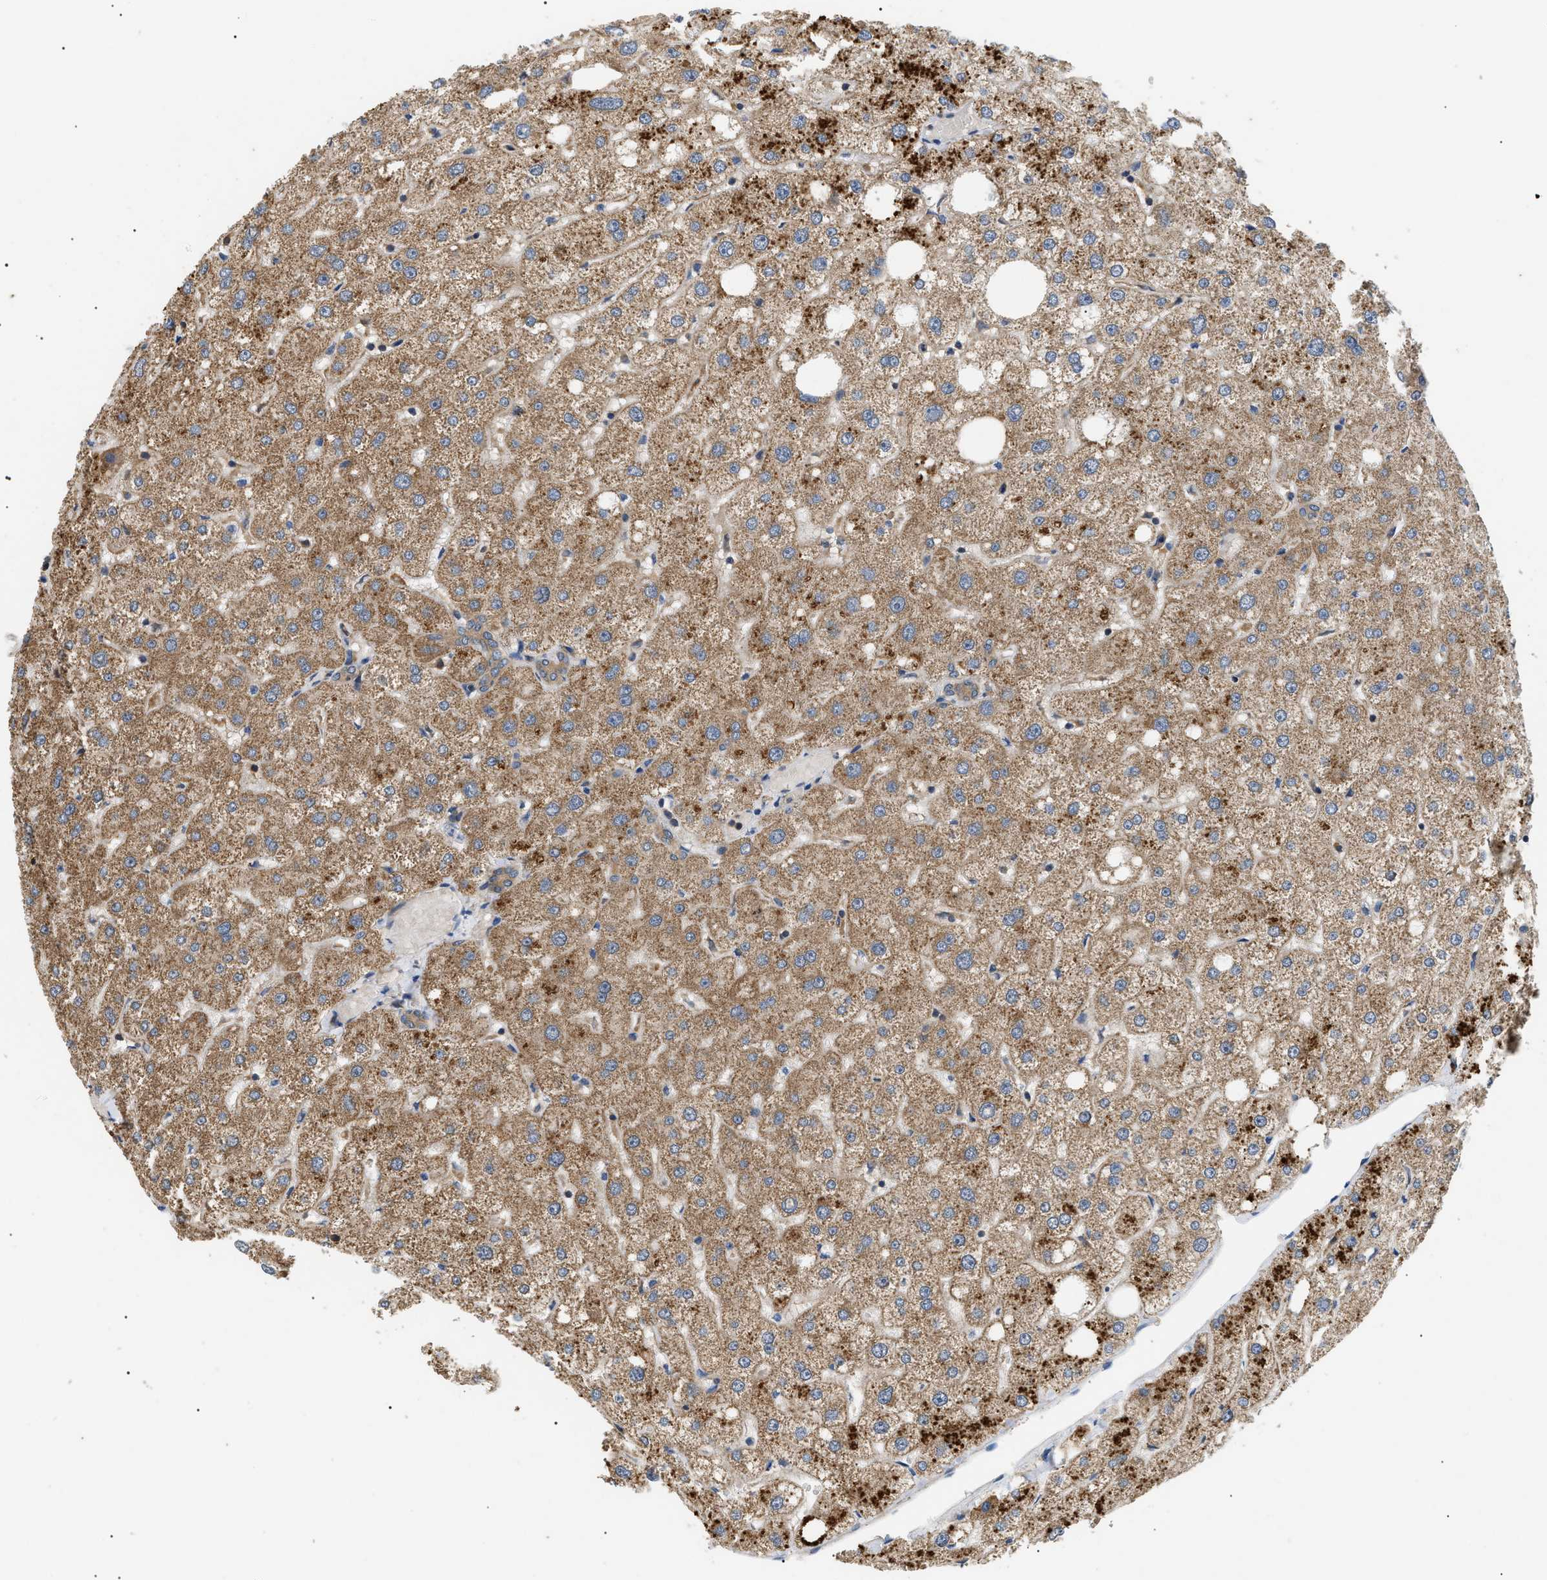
{"staining": {"intensity": "moderate", "quantity": ">75%", "location": "cytoplasmic/membranous"}, "tissue": "liver", "cell_type": "Cholangiocytes", "image_type": "normal", "snomed": [{"axis": "morphology", "description": "Normal tissue, NOS"}, {"axis": "topography", "description": "Liver"}], "caption": "Immunohistochemical staining of normal liver displays medium levels of moderate cytoplasmic/membranous staining in approximately >75% of cholangiocytes. The staining was performed using DAB, with brown indicating positive protein expression. Nuclei are stained blue with hematoxylin.", "gene": "PPM1B", "patient": {"sex": "male", "age": 73}}